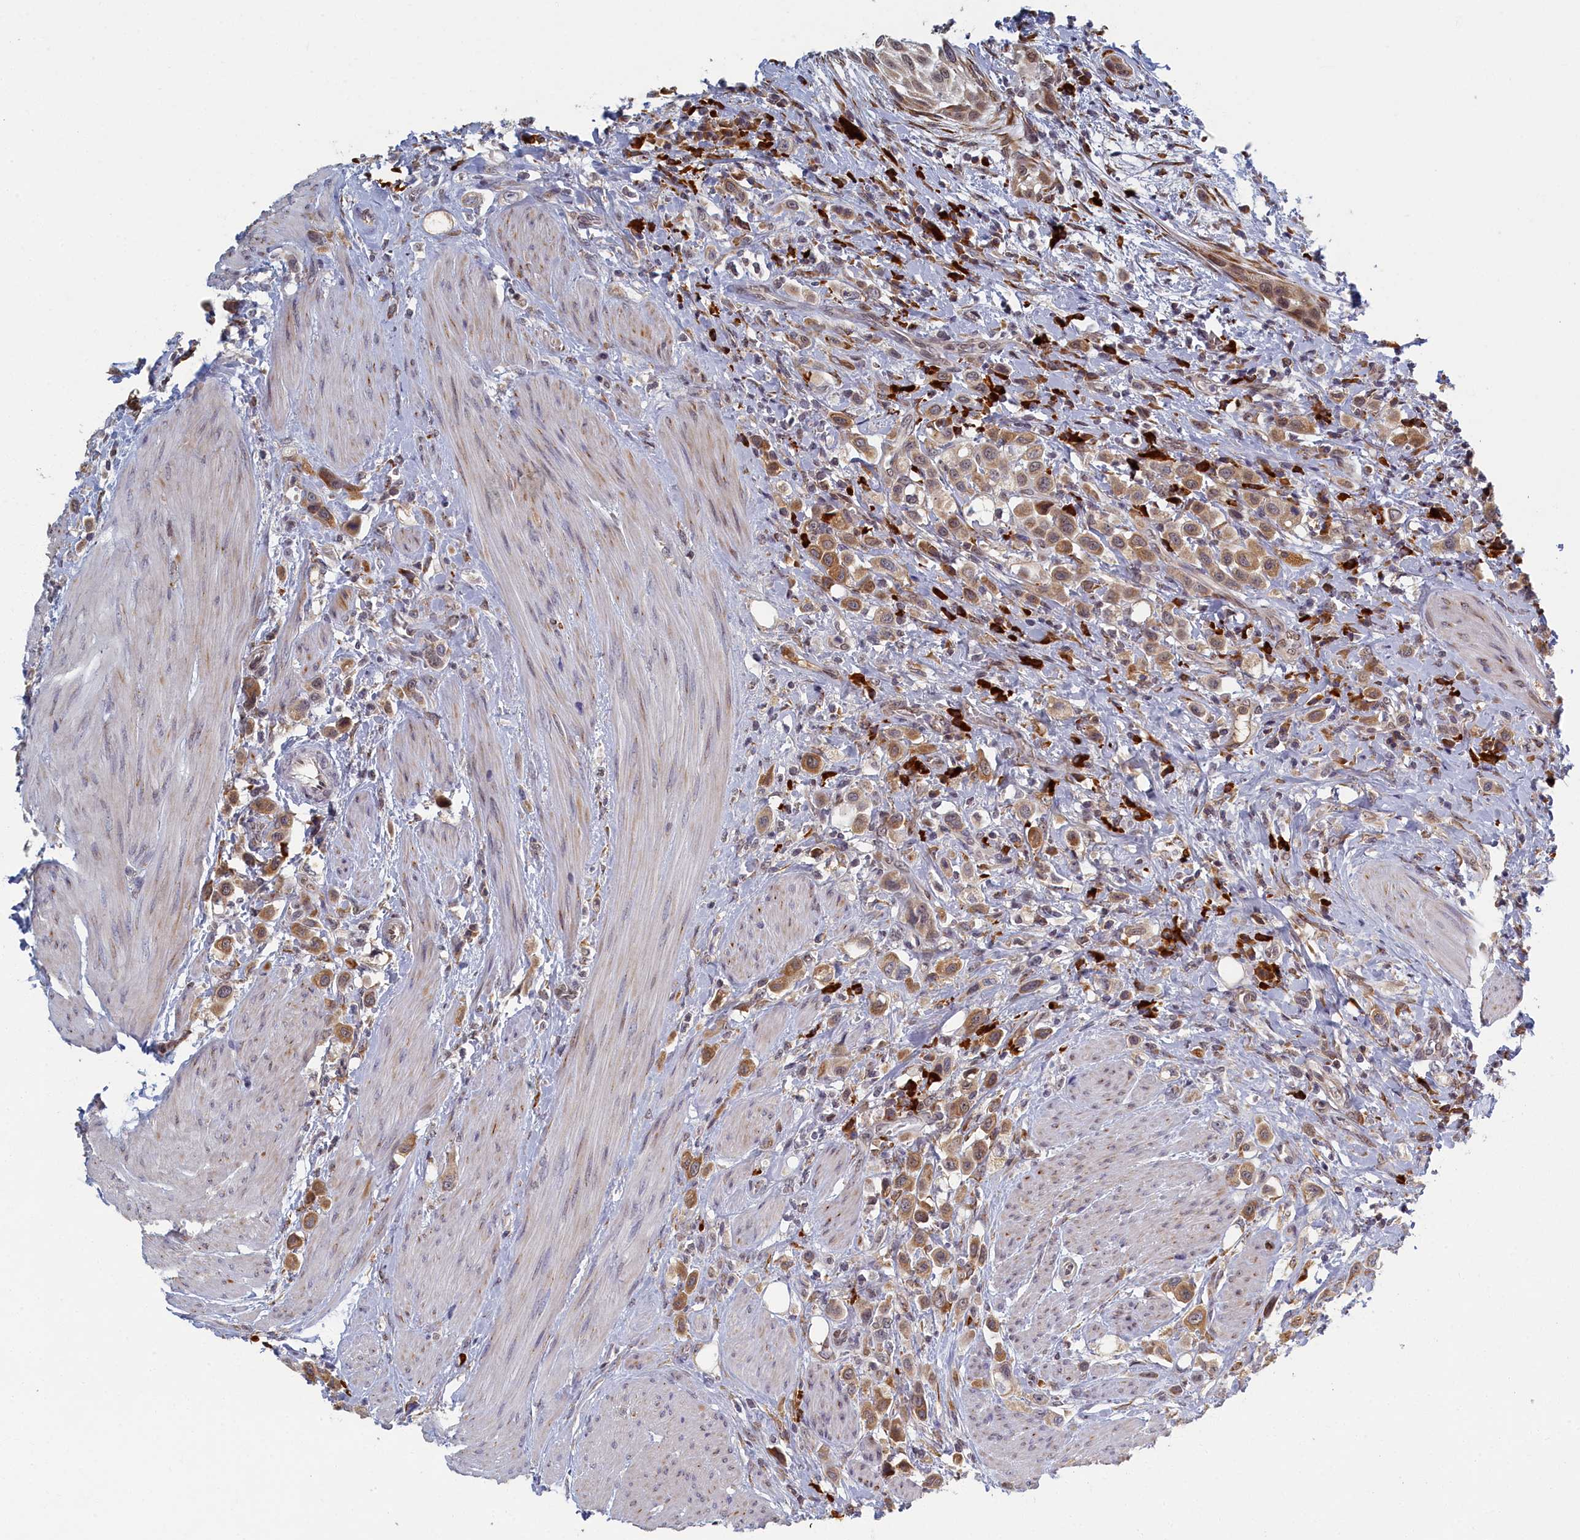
{"staining": {"intensity": "moderate", "quantity": ">75%", "location": "cytoplasmic/membranous"}, "tissue": "urothelial cancer", "cell_type": "Tumor cells", "image_type": "cancer", "snomed": [{"axis": "morphology", "description": "Urothelial carcinoma, High grade"}, {"axis": "topography", "description": "Urinary bladder"}], "caption": "An image of human high-grade urothelial carcinoma stained for a protein shows moderate cytoplasmic/membranous brown staining in tumor cells.", "gene": "DNAJC17", "patient": {"sex": "male", "age": 50}}